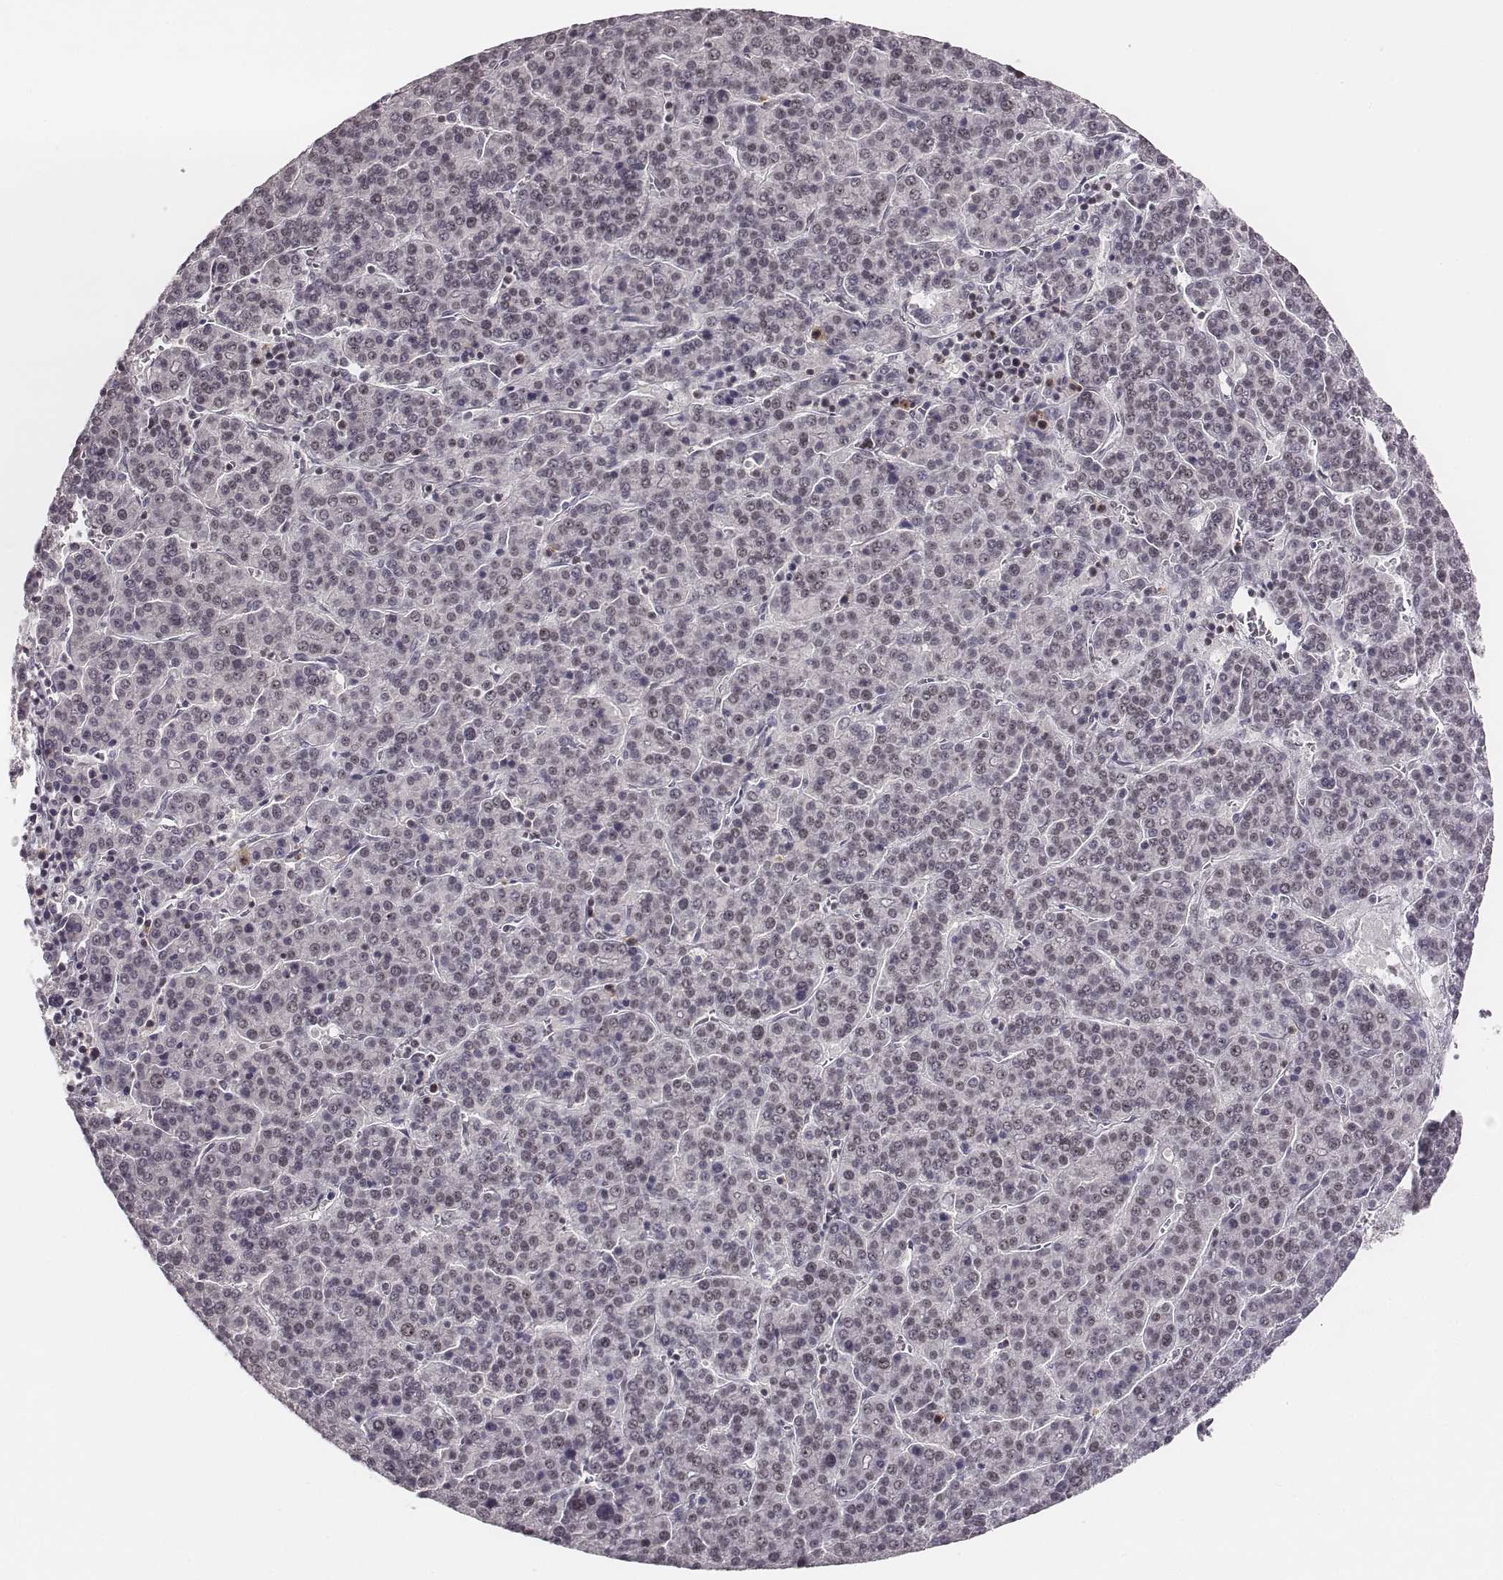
{"staining": {"intensity": "negative", "quantity": "none", "location": "none"}, "tissue": "liver cancer", "cell_type": "Tumor cells", "image_type": "cancer", "snomed": [{"axis": "morphology", "description": "Carcinoma, Hepatocellular, NOS"}, {"axis": "topography", "description": "Liver"}], "caption": "Tumor cells show no significant protein expression in liver hepatocellular carcinoma.", "gene": "NIFK", "patient": {"sex": "female", "age": 58}}